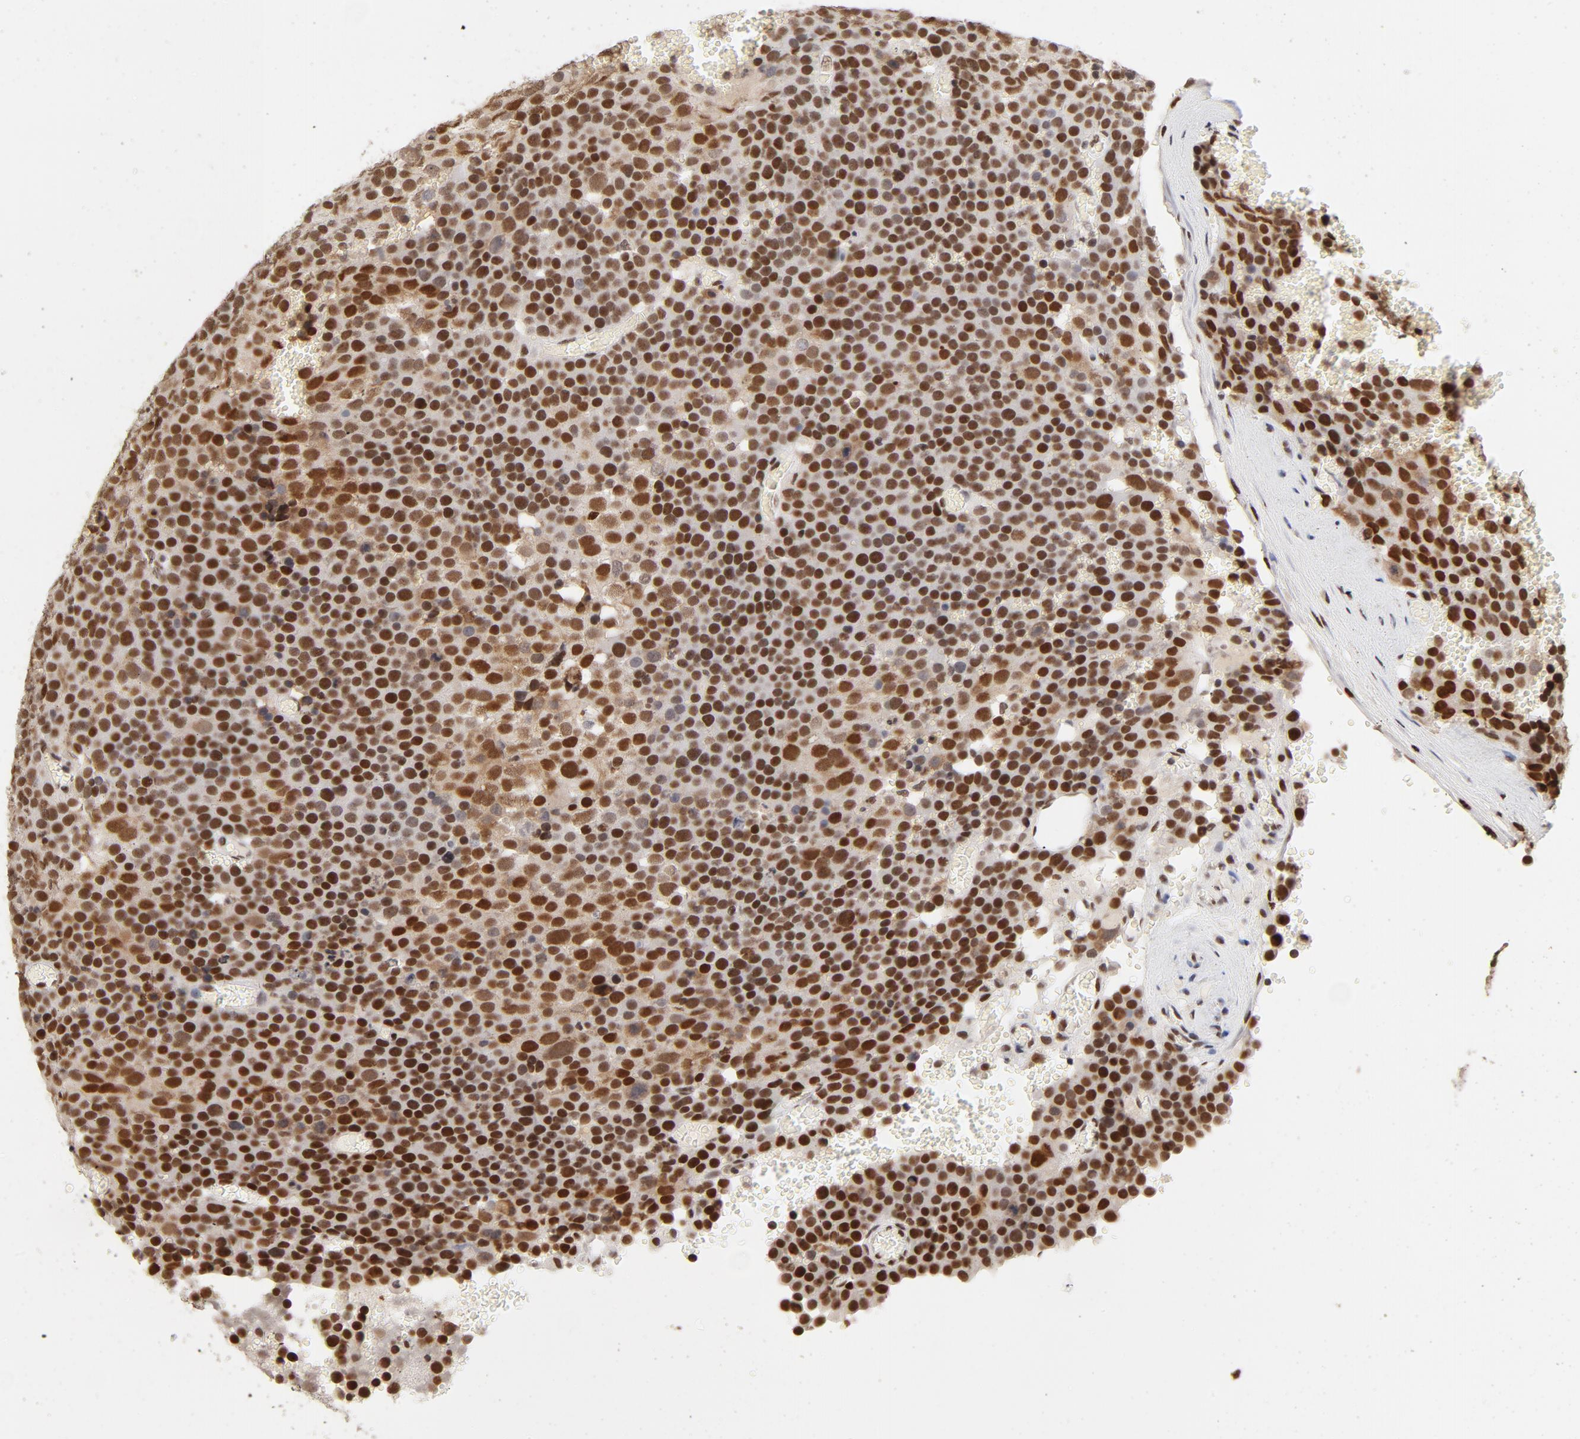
{"staining": {"intensity": "moderate", "quantity": ">75%", "location": "nuclear"}, "tissue": "testis cancer", "cell_type": "Tumor cells", "image_type": "cancer", "snomed": [{"axis": "morphology", "description": "Seminoma, NOS"}, {"axis": "topography", "description": "Testis"}], "caption": "Immunohistochemical staining of human testis cancer displays medium levels of moderate nuclear expression in approximately >75% of tumor cells.", "gene": "TP53BP1", "patient": {"sex": "male", "age": 71}}